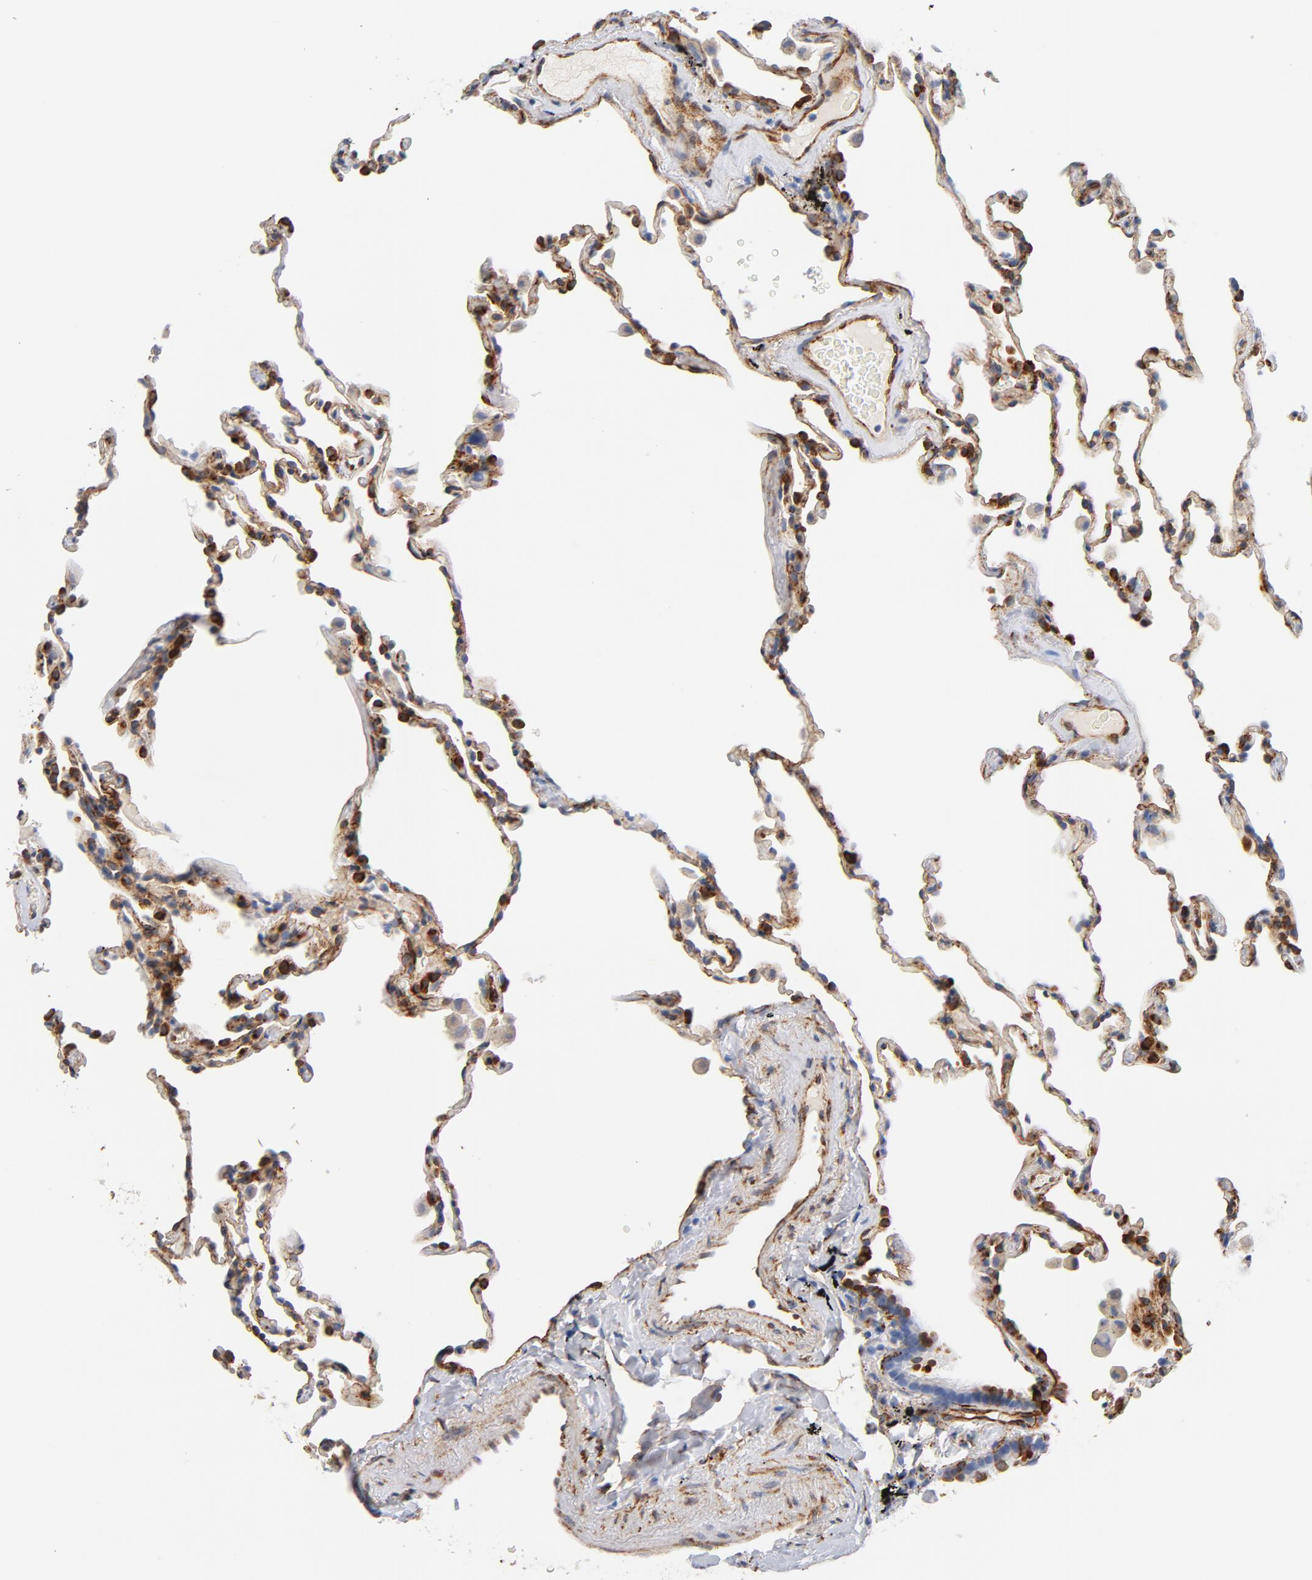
{"staining": {"intensity": "strong", "quantity": ">75%", "location": "cytoplasmic/membranous"}, "tissue": "lung", "cell_type": "Alveolar cells", "image_type": "normal", "snomed": [{"axis": "morphology", "description": "Normal tissue, NOS"}, {"axis": "morphology", "description": "Soft tissue tumor metastatic"}, {"axis": "topography", "description": "Lung"}], "caption": "Immunohistochemistry photomicrograph of normal lung stained for a protein (brown), which demonstrates high levels of strong cytoplasmic/membranous expression in approximately >75% of alveolar cells.", "gene": "SERPINH1", "patient": {"sex": "male", "age": 59}}